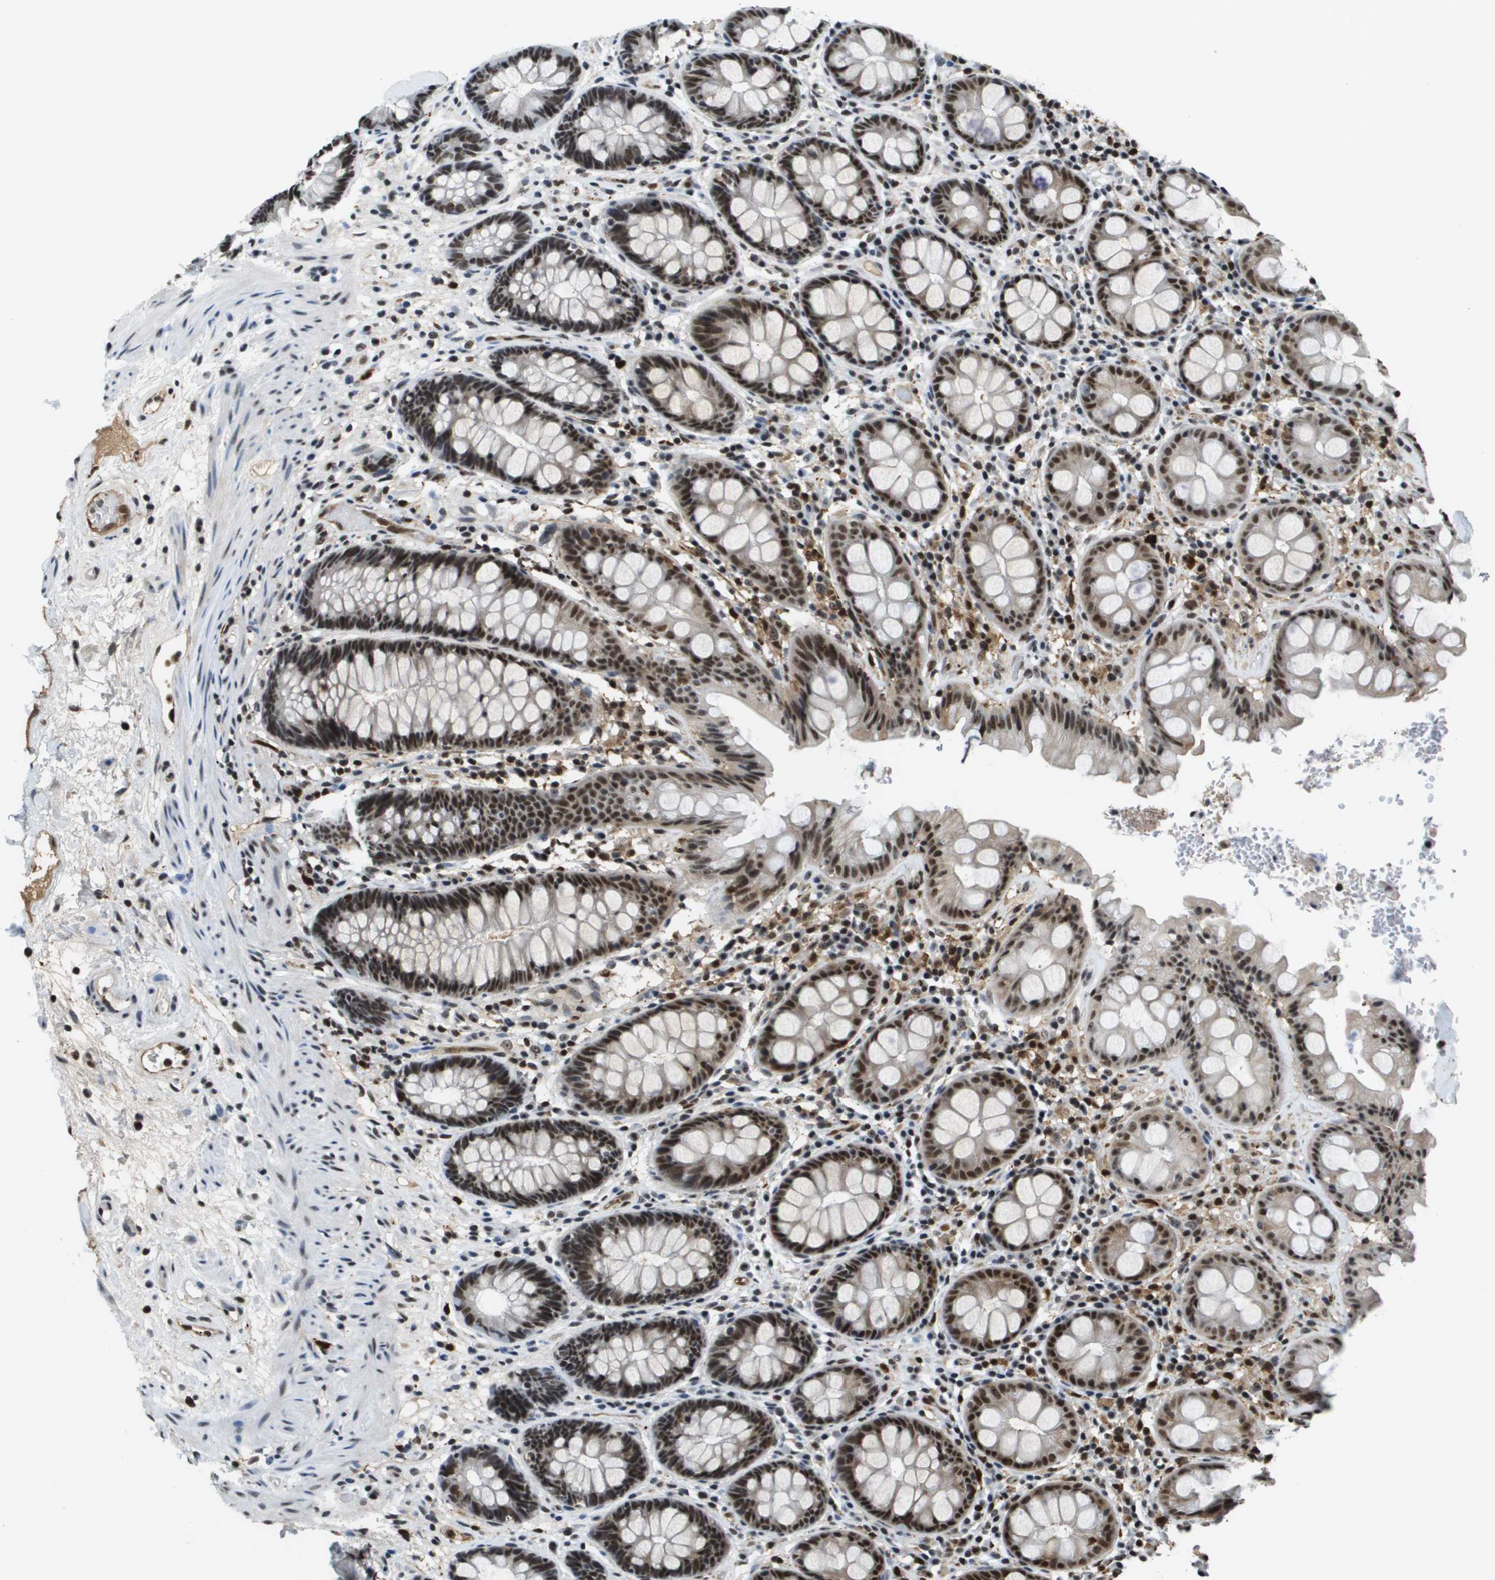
{"staining": {"intensity": "strong", "quantity": ">75%", "location": "nuclear"}, "tissue": "rectum", "cell_type": "Glandular cells", "image_type": "normal", "snomed": [{"axis": "morphology", "description": "Normal tissue, NOS"}, {"axis": "topography", "description": "Rectum"}], "caption": "Protein expression analysis of unremarkable human rectum reveals strong nuclear expression in approximately >75% of glandular cells. (DAB (3,3'-diaminobenzidine) IHC, brown staining for protein, blue staining for nuclei).", "gene": "EP400", "patient": {"sex": "male", "age": 64}}